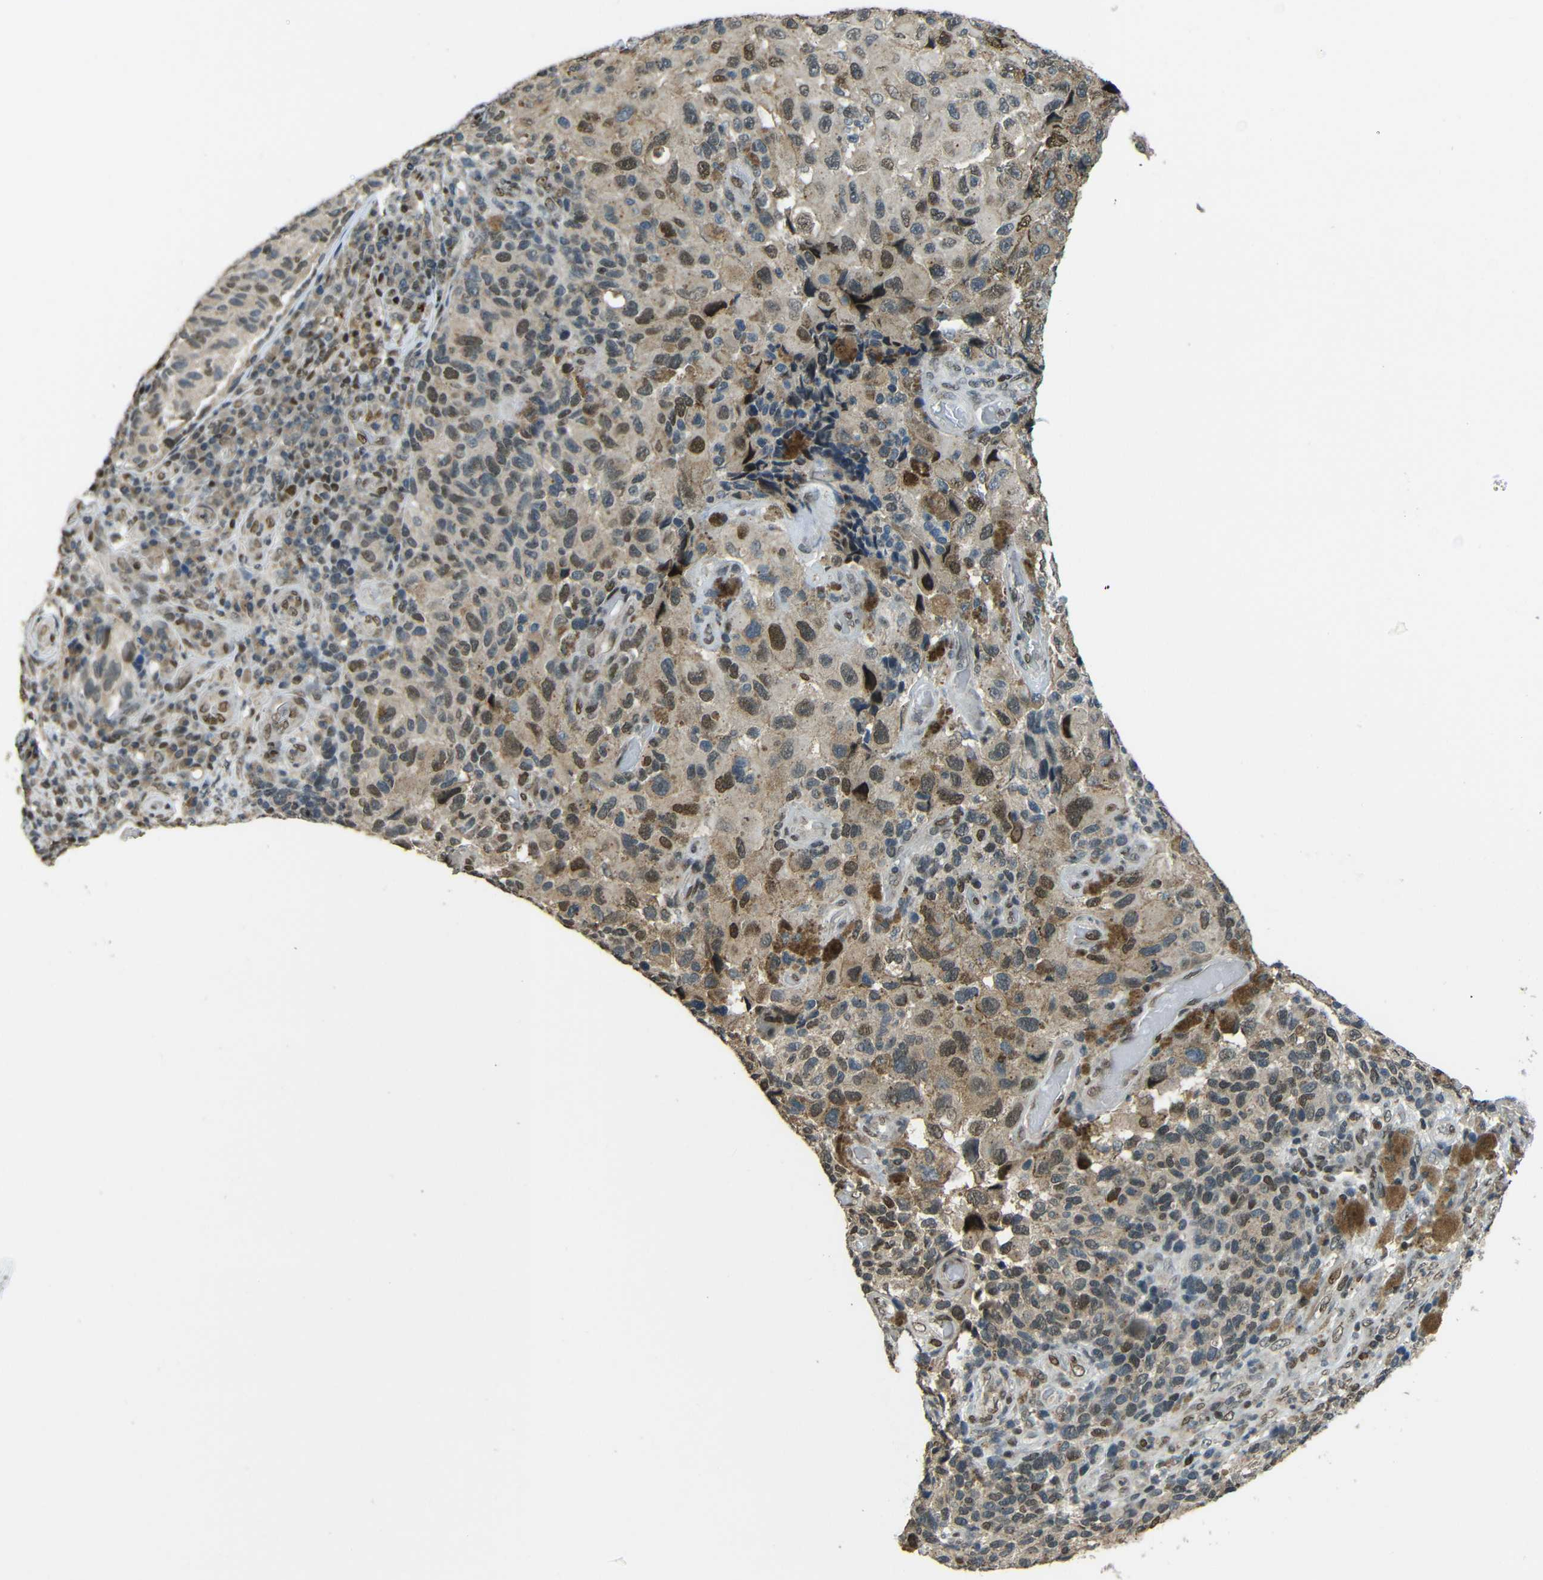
{"staining": {"intensity": "moderate", "quantity": "<25%", "location": "cytoplasmic/membranous,nuclear"}, "tissue": "melanoma", "cell_type": "Tumor cells", "image_type": "cancer", "snomed": [{"axis": "morphology", "description": "Malignant melanoma, NOS"}, {"axis": "topography", "description": "Skin"}], "caption": "Immunohistochemistry (IHC) (DAB) staining of human malignant melanoma exhibits moderate cytoplasmic/membranous and nuclear protein expression in approximately <25% of tumor cells.", "gene": "PSIP1", "patient": {"sex": "female", "age": 73}}